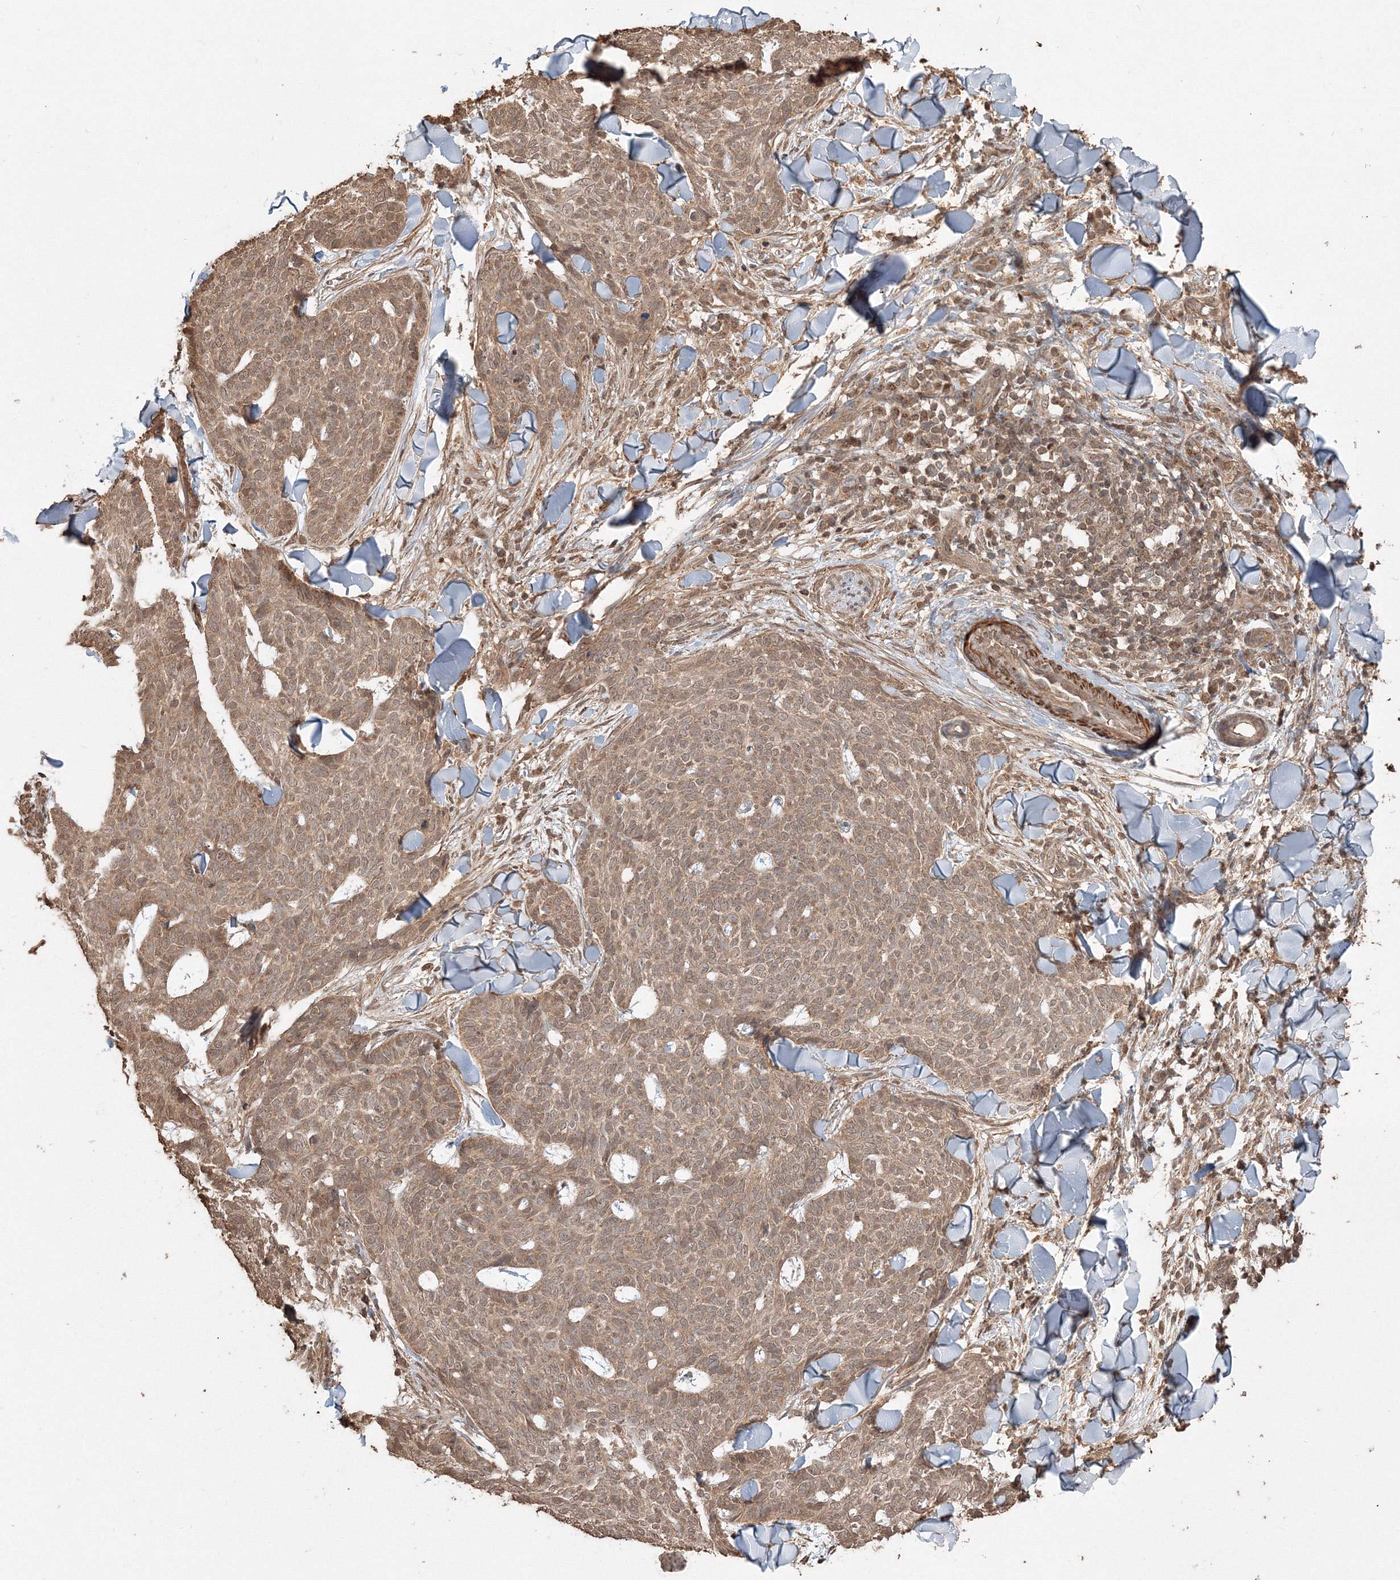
{"staining": {"intensity": "weak", "quantity": ">75%", "location": "cytoplasmic/membranous"}, "tissue": "skin cancer", "cell_type": "Tumor cells", "image_type": "cancer", "snomed": [{"axis": "morphology", "description": "Normal tissue, NOS"}, {"axis": "morphology", "description": "Basal cell carcinoma"}, {"axis": "topography", "description": "Skin"}], "caption": "There is low levels of weak cytoplasmic/membranous positivity in tumor cells of skin basal cell carcinoma, as demonstrated by immunohistochemical staining (brown color).", "gene": "CCDC122", "patient": {"sex": "male", "age": 50}}